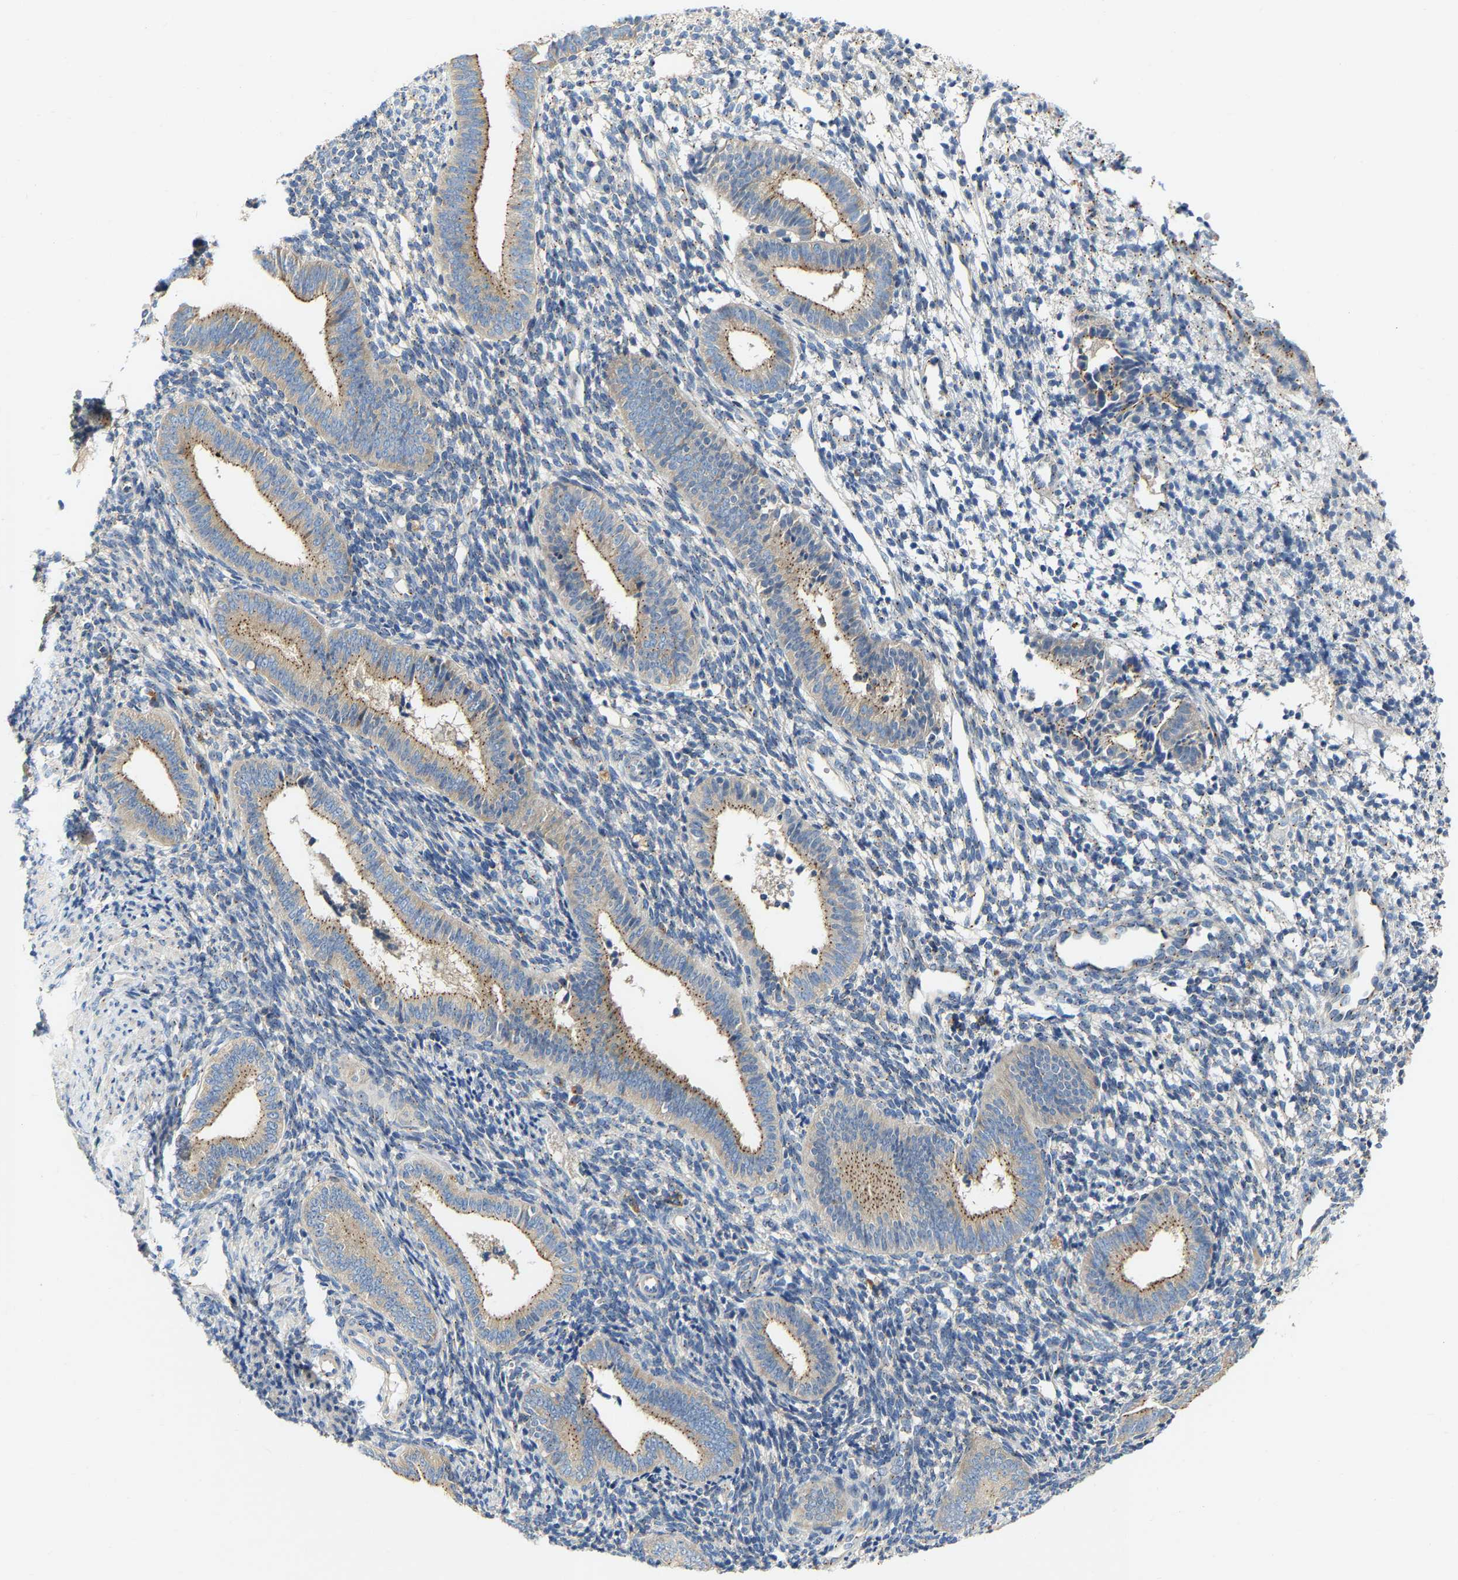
{"staining": {"intensity": "weak", "quantity": "<25%", "location": "cytoplasmic/membranous"}, "tissue": "endometrium", "cell_type": "Cells in endometrial stroma", "image_type": "normal", "snomed": [{"axis": "morphology", "description": "Normal tissue, NOS"}, {"axis": "topography", "description": "Uterus"}, {"axis": "topography", "description": "Endometrium"}], "caption": "Immunohistochemistry (IHC) micrograph of unremarkable endometrium stained for a protein (brown), which shows no expression in cells in endometrial stroma.", "gene": "PCNT", "patient": {"sex": "female", "age": 33}}